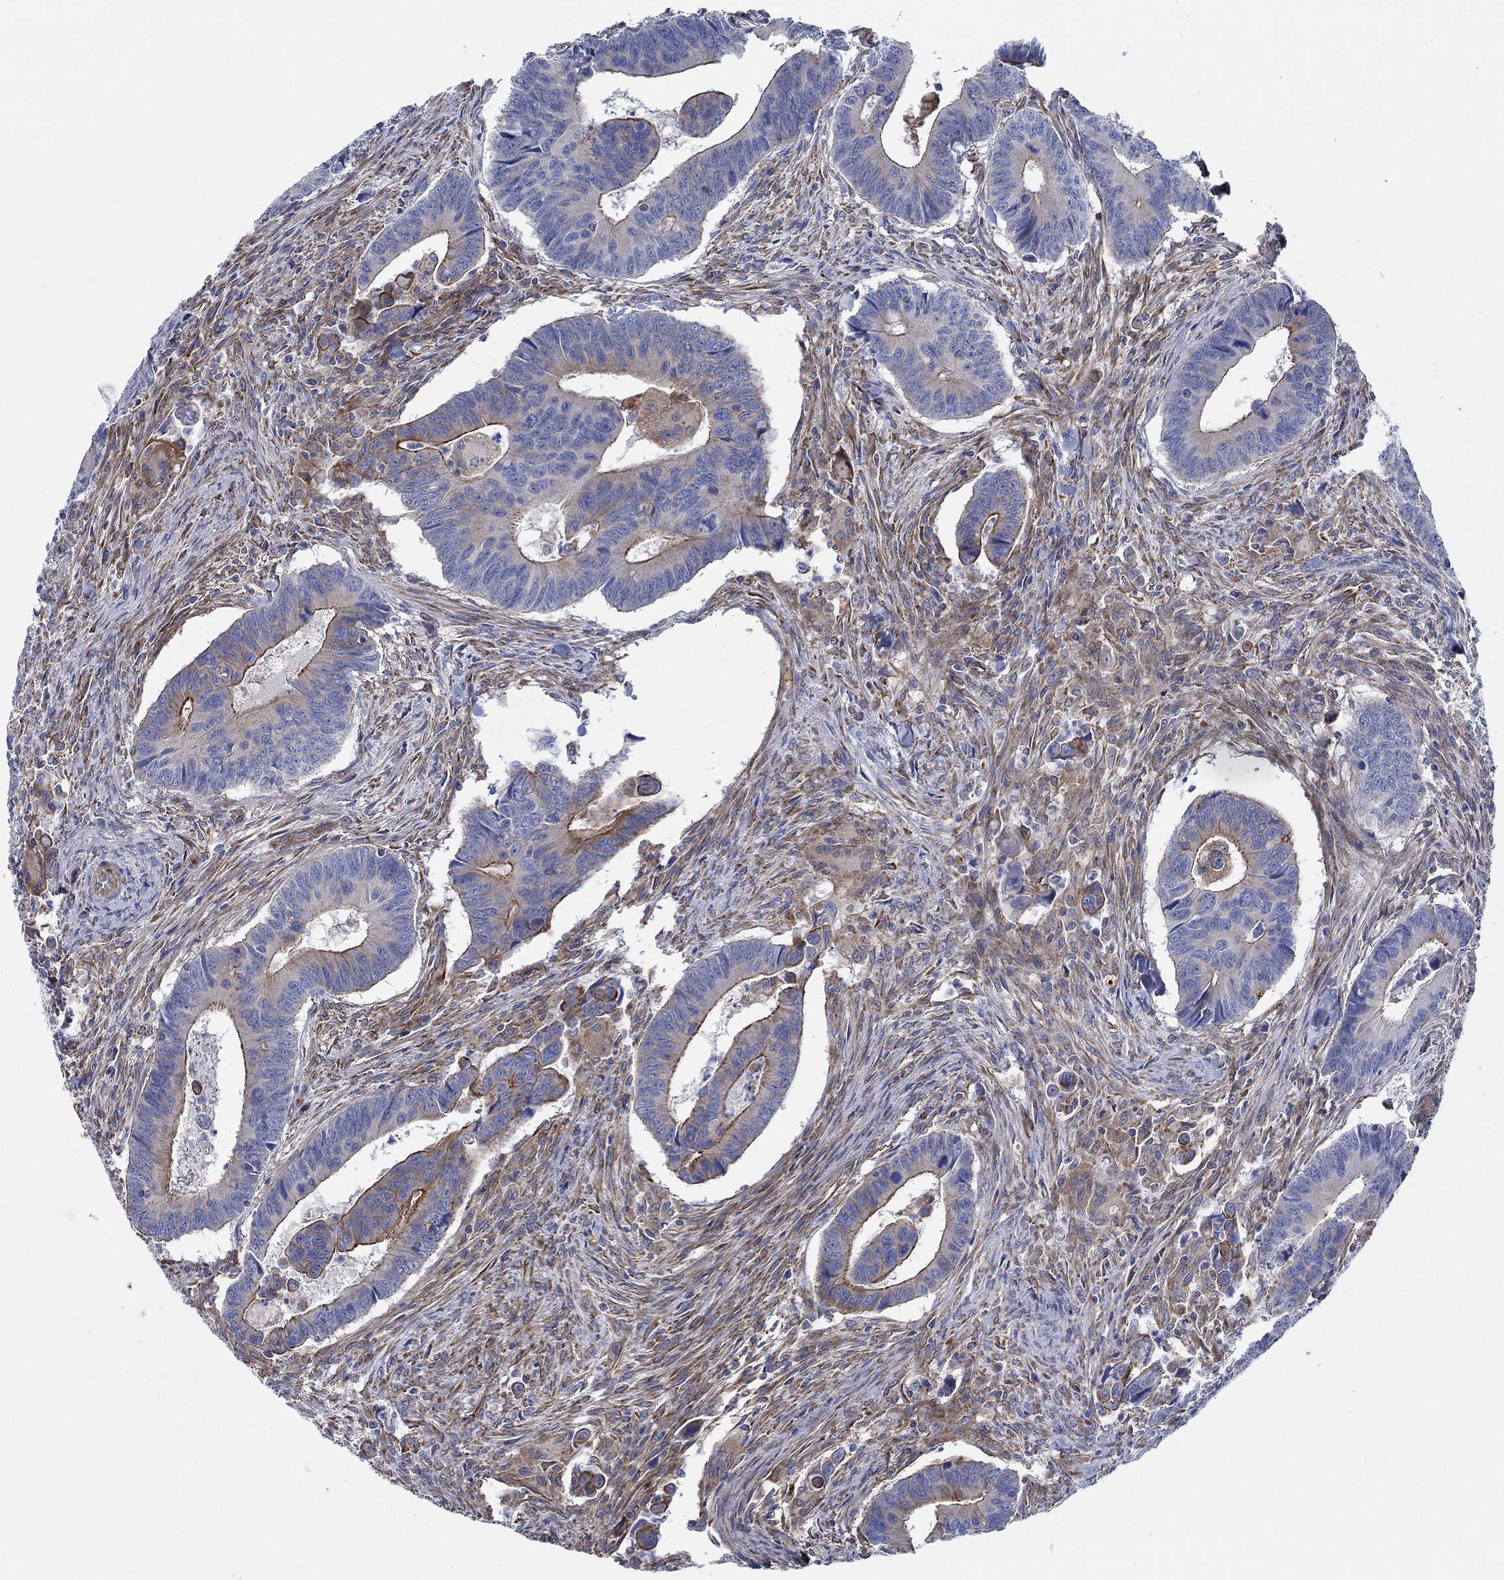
{"staining": {"intensity": "strong", "quantity": "25%-75%", "location": "cytoplasmic/membranous"}, "tissue": "colorectal cancer", "cell_type": "Tumor cells", "image_type": "cancer", "snomed": [{"axis": "morphology", "description": "Adenocarcinoma, NOS"}, {"axis": "topography", "description": "Rectum"}], "caption": "Adenocarcinoma (colorectal) stained with a protein marker demonstrates strong staining in tumor cells.", "gene": "FMN1", "patient": {"sex": "male", "age": 67}}